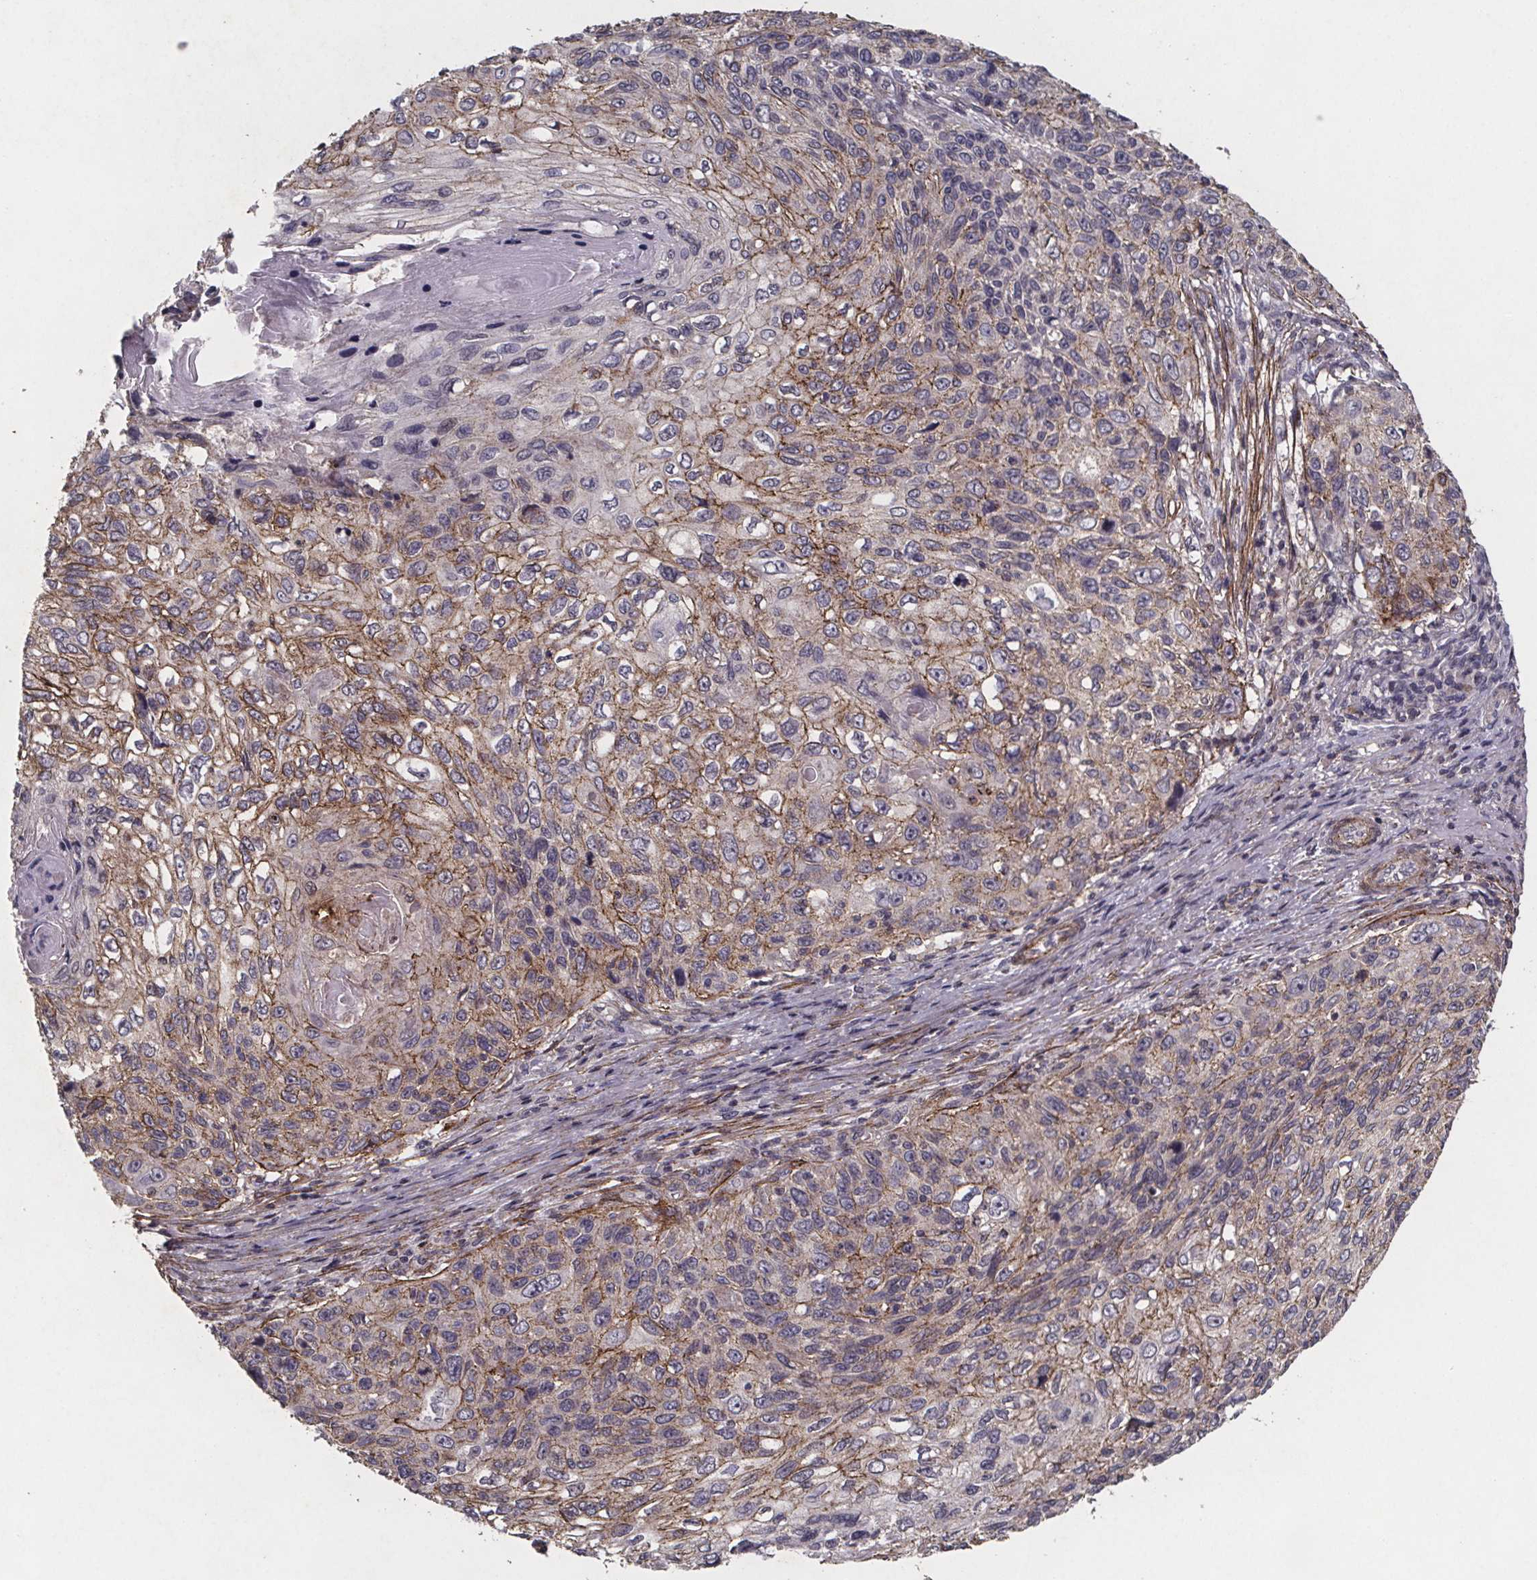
{"staining": {"intensity": "moderate", "quantity": "<25%", "location": "cytoplasmic/membranous"}, "tissue": "skin cancer", "cell_type": "Tumor cells", "image_type": "cancer", "snomed": [{"axis": "morphology", "description": "Squamous cell carcinoma, NOS"}, {"axis": "topography", "description": "Skin"}], "caption": "Tumor cells display moderate cytoplasmic/membranous positivity in about <25% of cells in squamous cell carcinoma (skin).", "gene": "PALLD", "patient": {"sex": "male", "age": 92}}